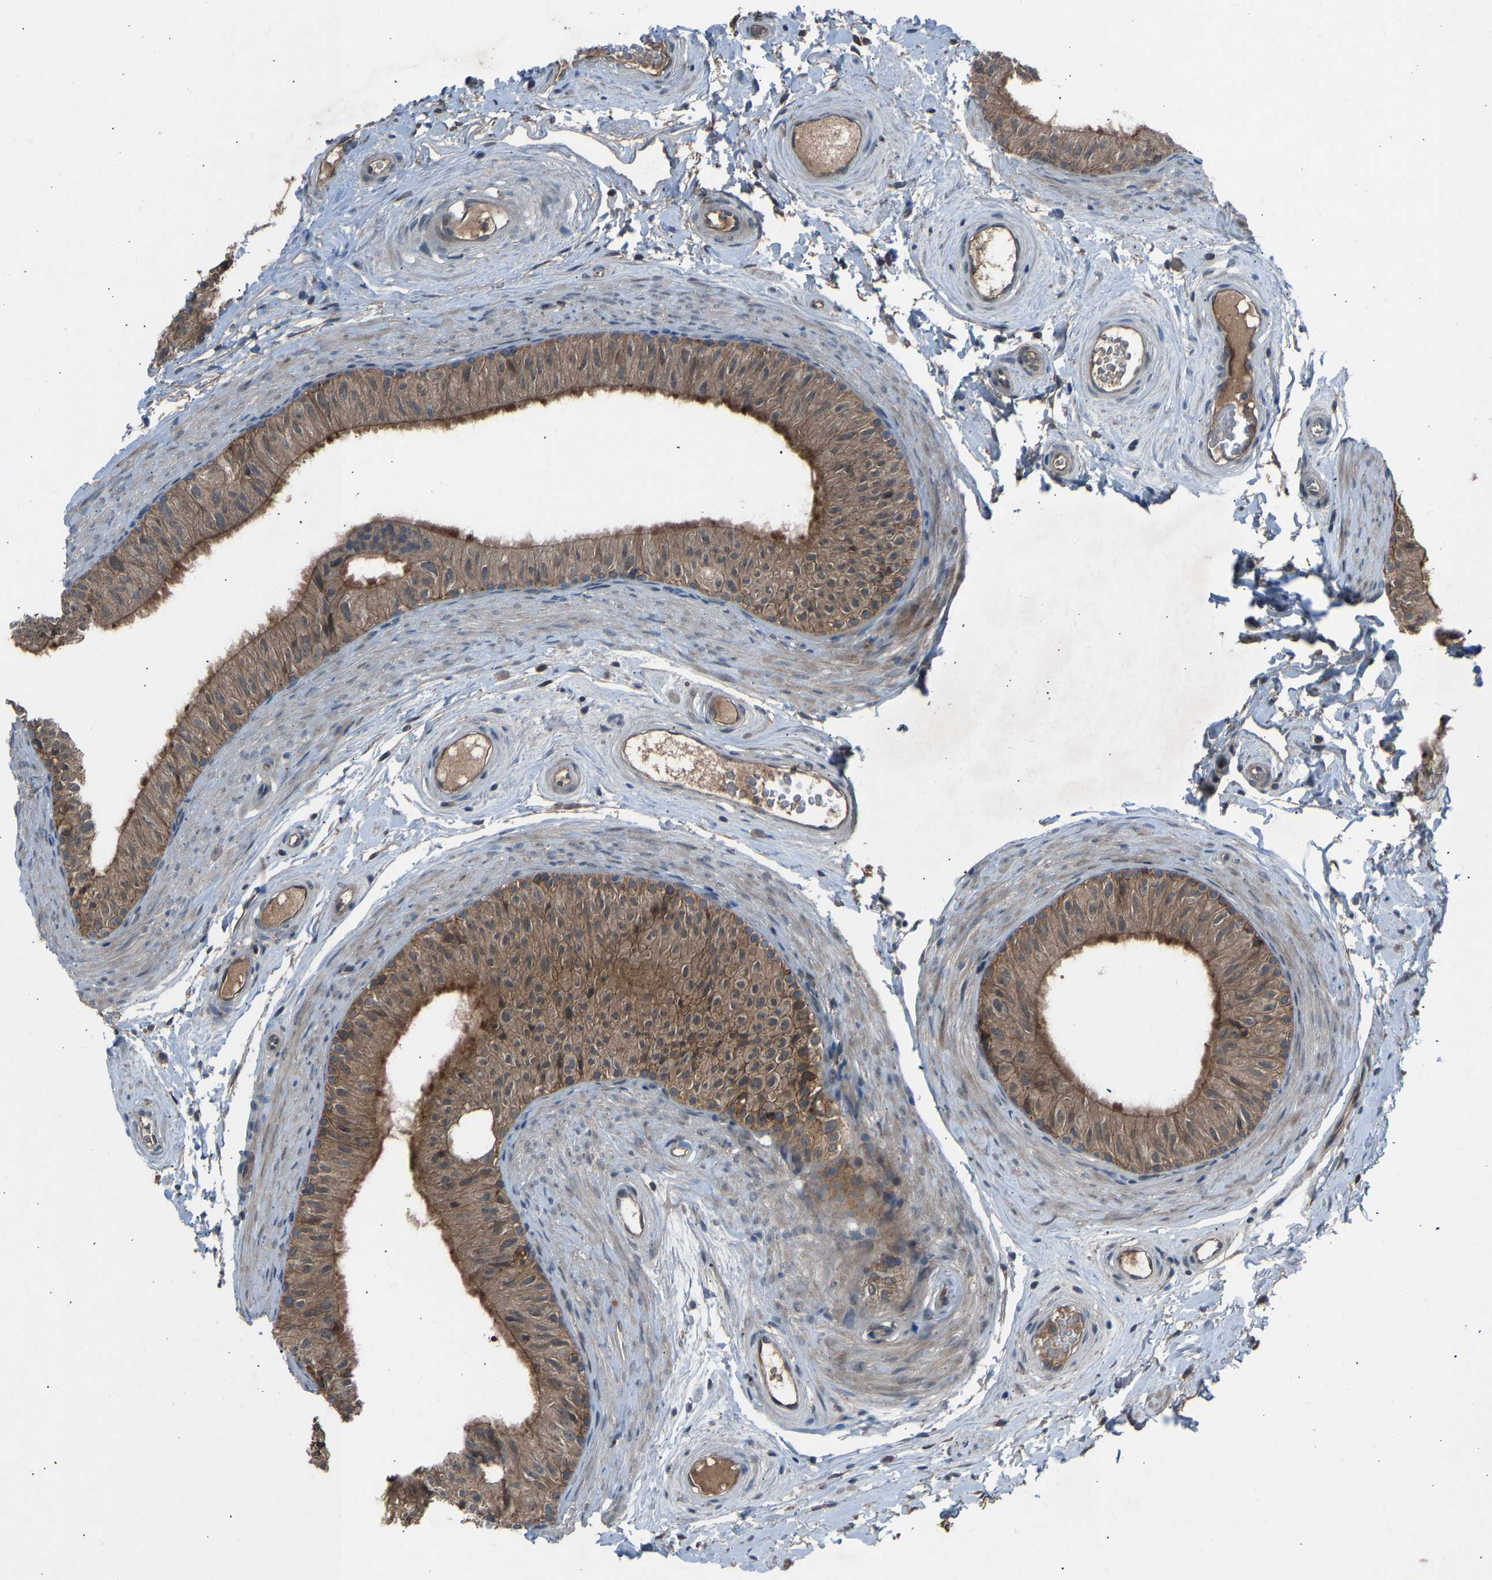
{"staining": {"intensity": "moderate", "quantity": ">75%", "location": "cytoplasmic/membranous,nuclear"}, "tissue": "epididymis", "cell_type": "Glandular cells", "image_type": "normal", "snomed": [{"axis": "morphology", "description": "Normal tissue, NOS"}, {"axis": "topography", "description": "Epididymis"}], "caption": "Glandular cells exhibit moderate cytoplasmic/membranous,nuclear positivity in about >75% of cells in normal epididymis. (IHC, brightfield microscopy, high magnification).", "gene": "SLC43A1", "patient": {"sex": "male", "age": 34}}